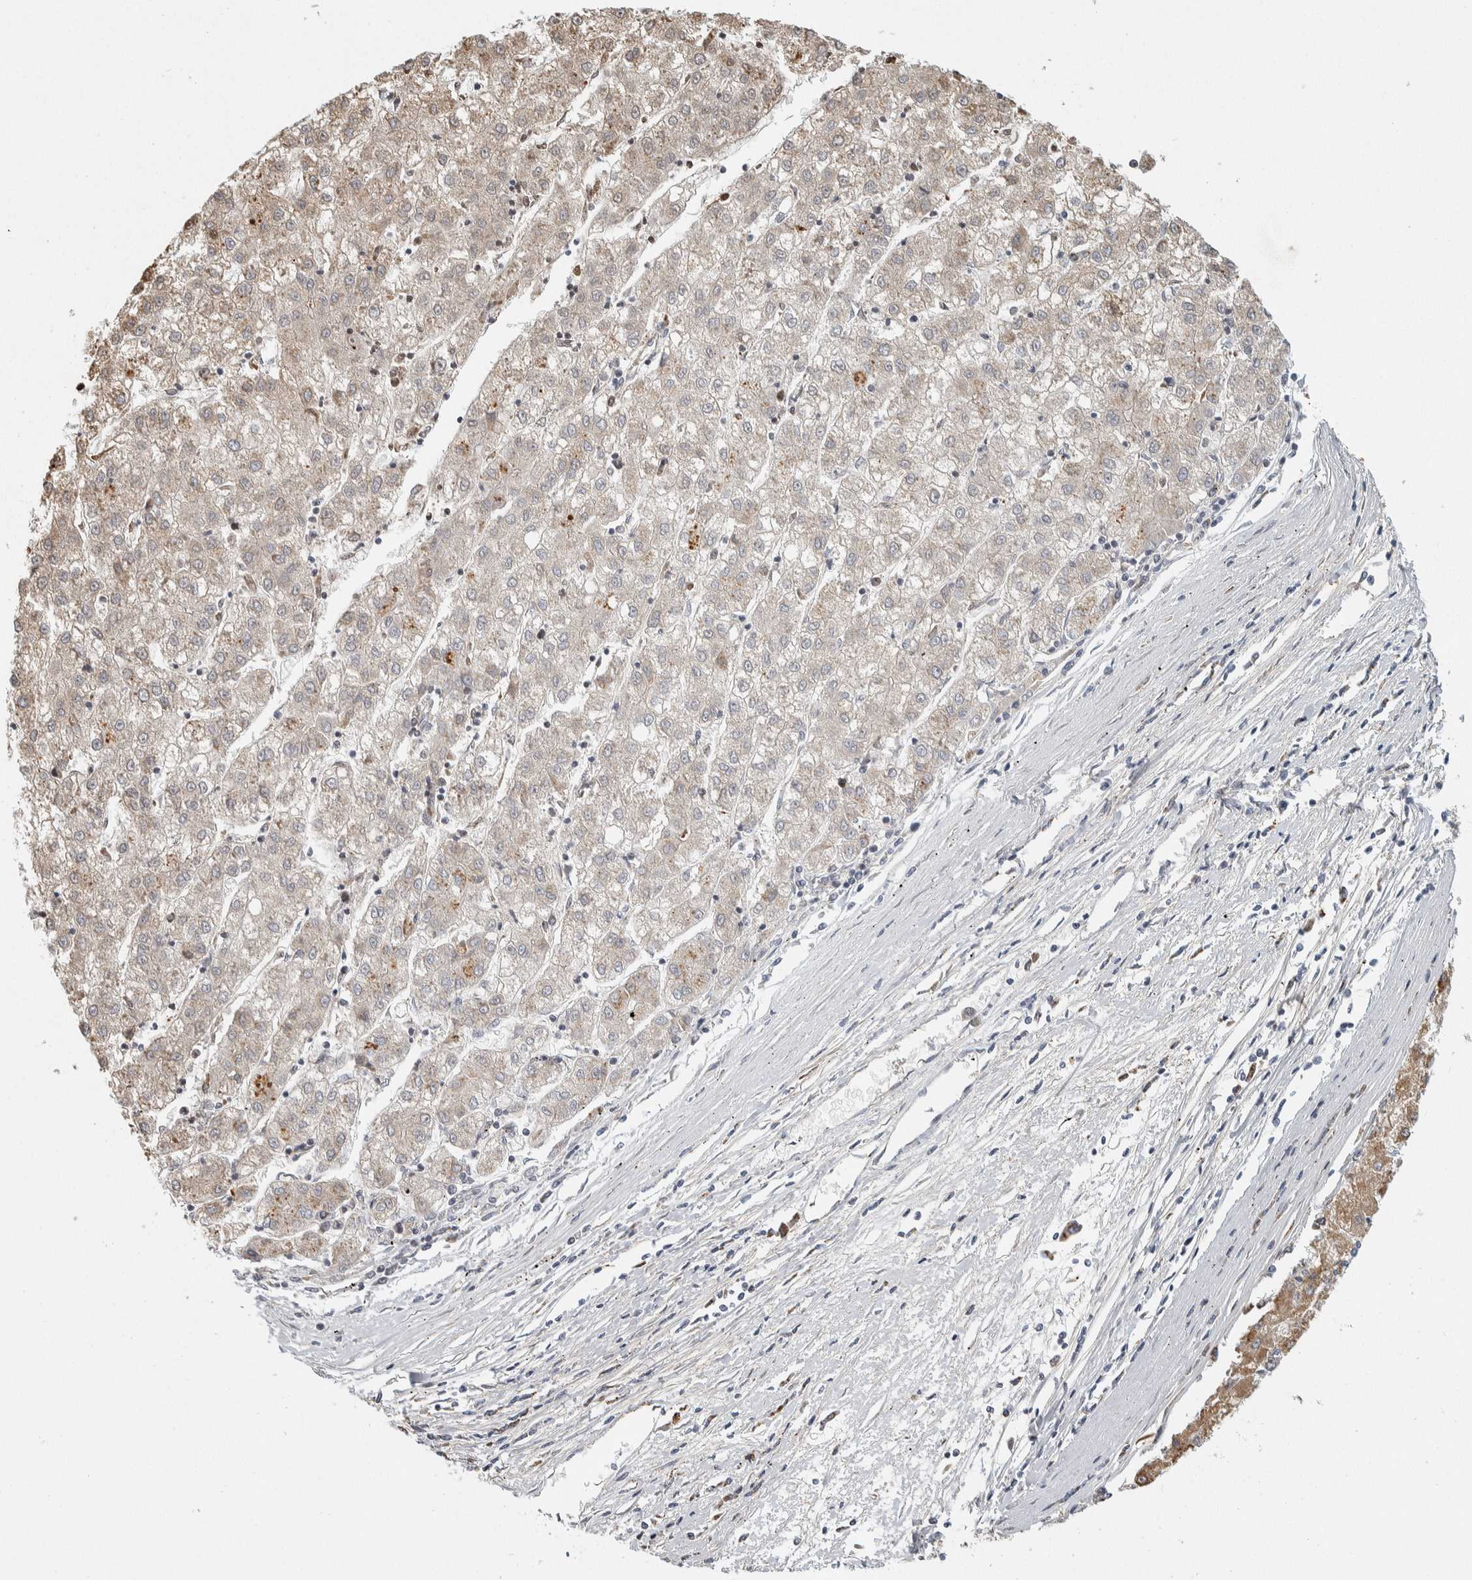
{"staining": {"intensity": "weak", "quantity": ">75%", "location": "cytoplasmic/membranous"}, "tissue": "liver cancer", "cell_type": "Tumor cells", "image_type": "cancer", "snomed": [{"axis": "morphology", "description": "Carcinoma, Hepatocellular, NOS"}, {"axis": "topography", "description": "Liver"}], "caption": "There is low levels of weak cytoplasmic/membranous staining in tumor cells of liver cancer (hepatocellular carcinoma), as demonstrated by immunohistochemical staining (brown color).", "gene": "AFP", "patient": {"sex": "male", "age": 72}}